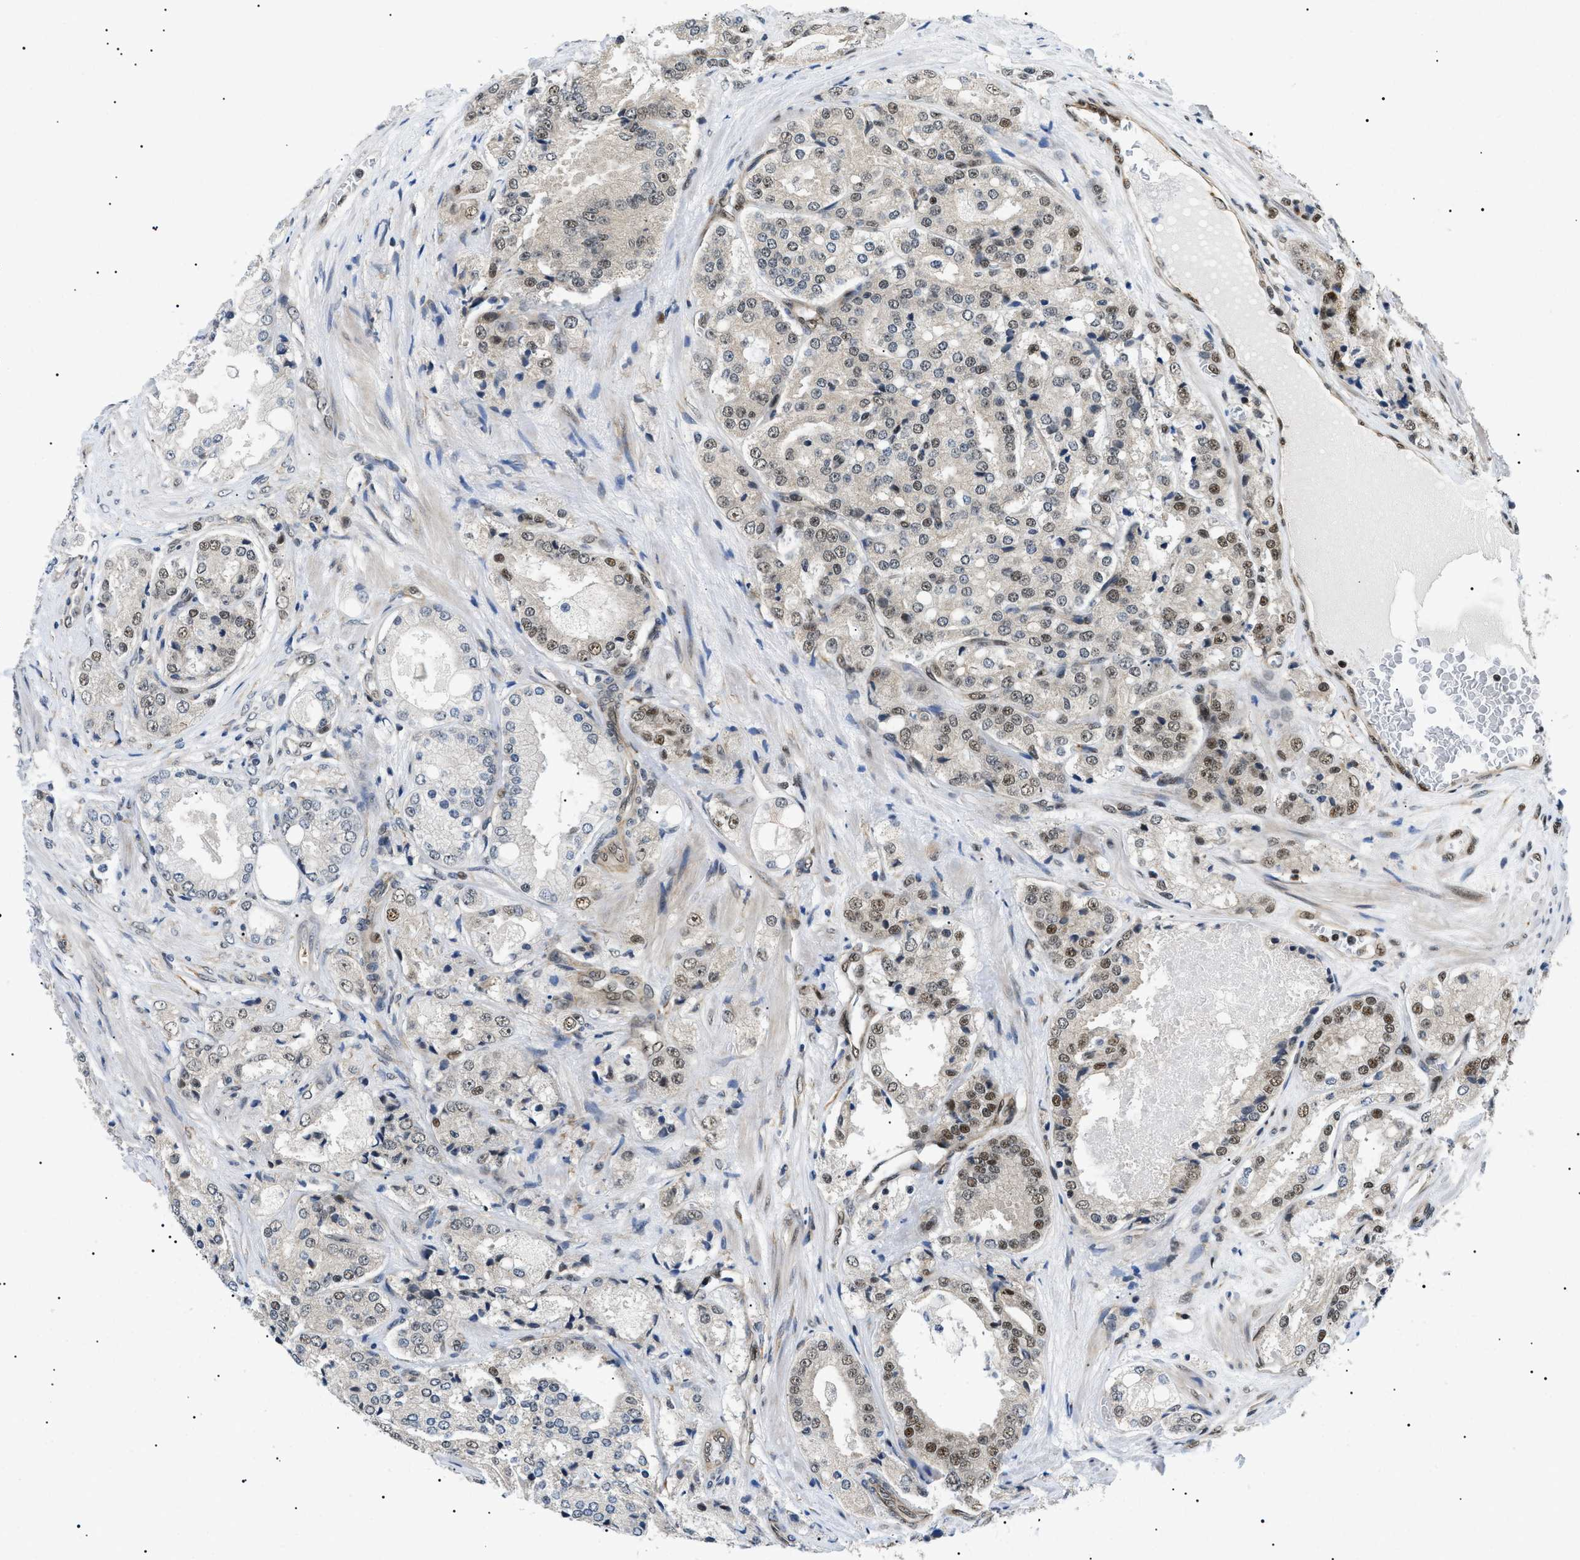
{"staining": {"intensity": "moderate", "quantity": "<25%", "location": "nuclear"}, "tissue": "prostate cancer", "cell_type": "Tumor cells", "image_type": "cancer", "snomed": [{"axis": "morphology", "description": "Adenocarcinoma, High grade"}, {"axis": "topography", "description": "Prostate"}], "caption": "A high-resolution image shows IHC staining of adenocarcinoma (high-grade) (prostate), which shows moderate nuclear positivity in about <25% of tumor cells.", "gene": "CWC25", "patient": {"sex": "male", "age": 65}}